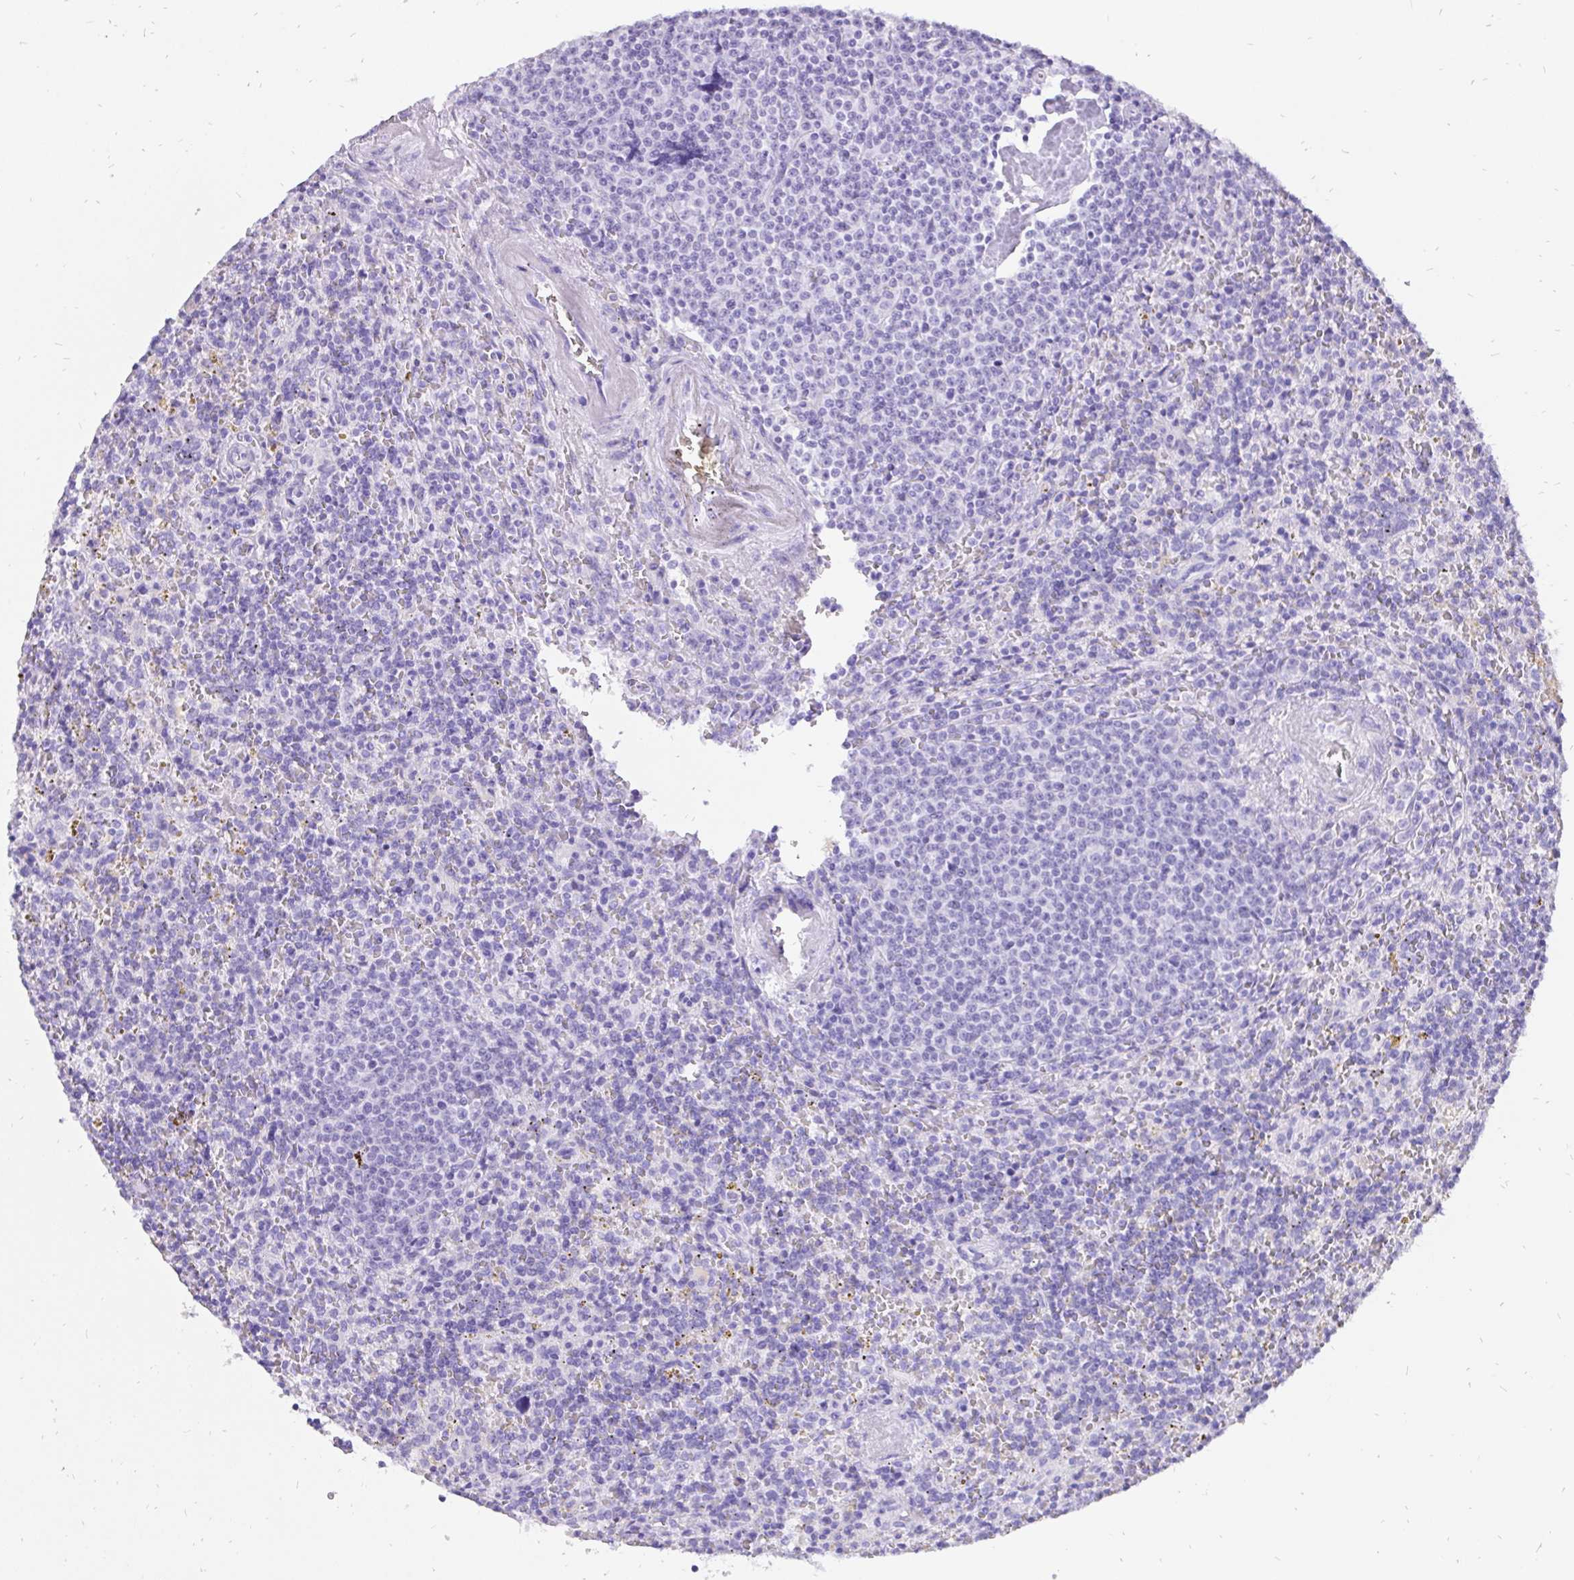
{"staining": {"intensity": "negative", "quantity": "none", "location": "none"}, "tissue": "lymphoma", "cell_type": "Tumor cells", "image_type": "cancer", "snomed": [{"axis": "morphology", "description": "Malignant lymphoma, non-Hodgkin's type, Low grade"}, {"axis": "topography", "description": "Spleen"}], "caption": "A micrograph of human low-grade malignant lymphoma, non-Hodgkin's type is negative for staining in tumor cells. (DAB (3,3'-diaminobenzidine) immunohistochemistry (IHC) visualized using brightfield microscopy, high magnification).", "gene": "KRT13", "patient": {"sex": "male", "age": 67}}